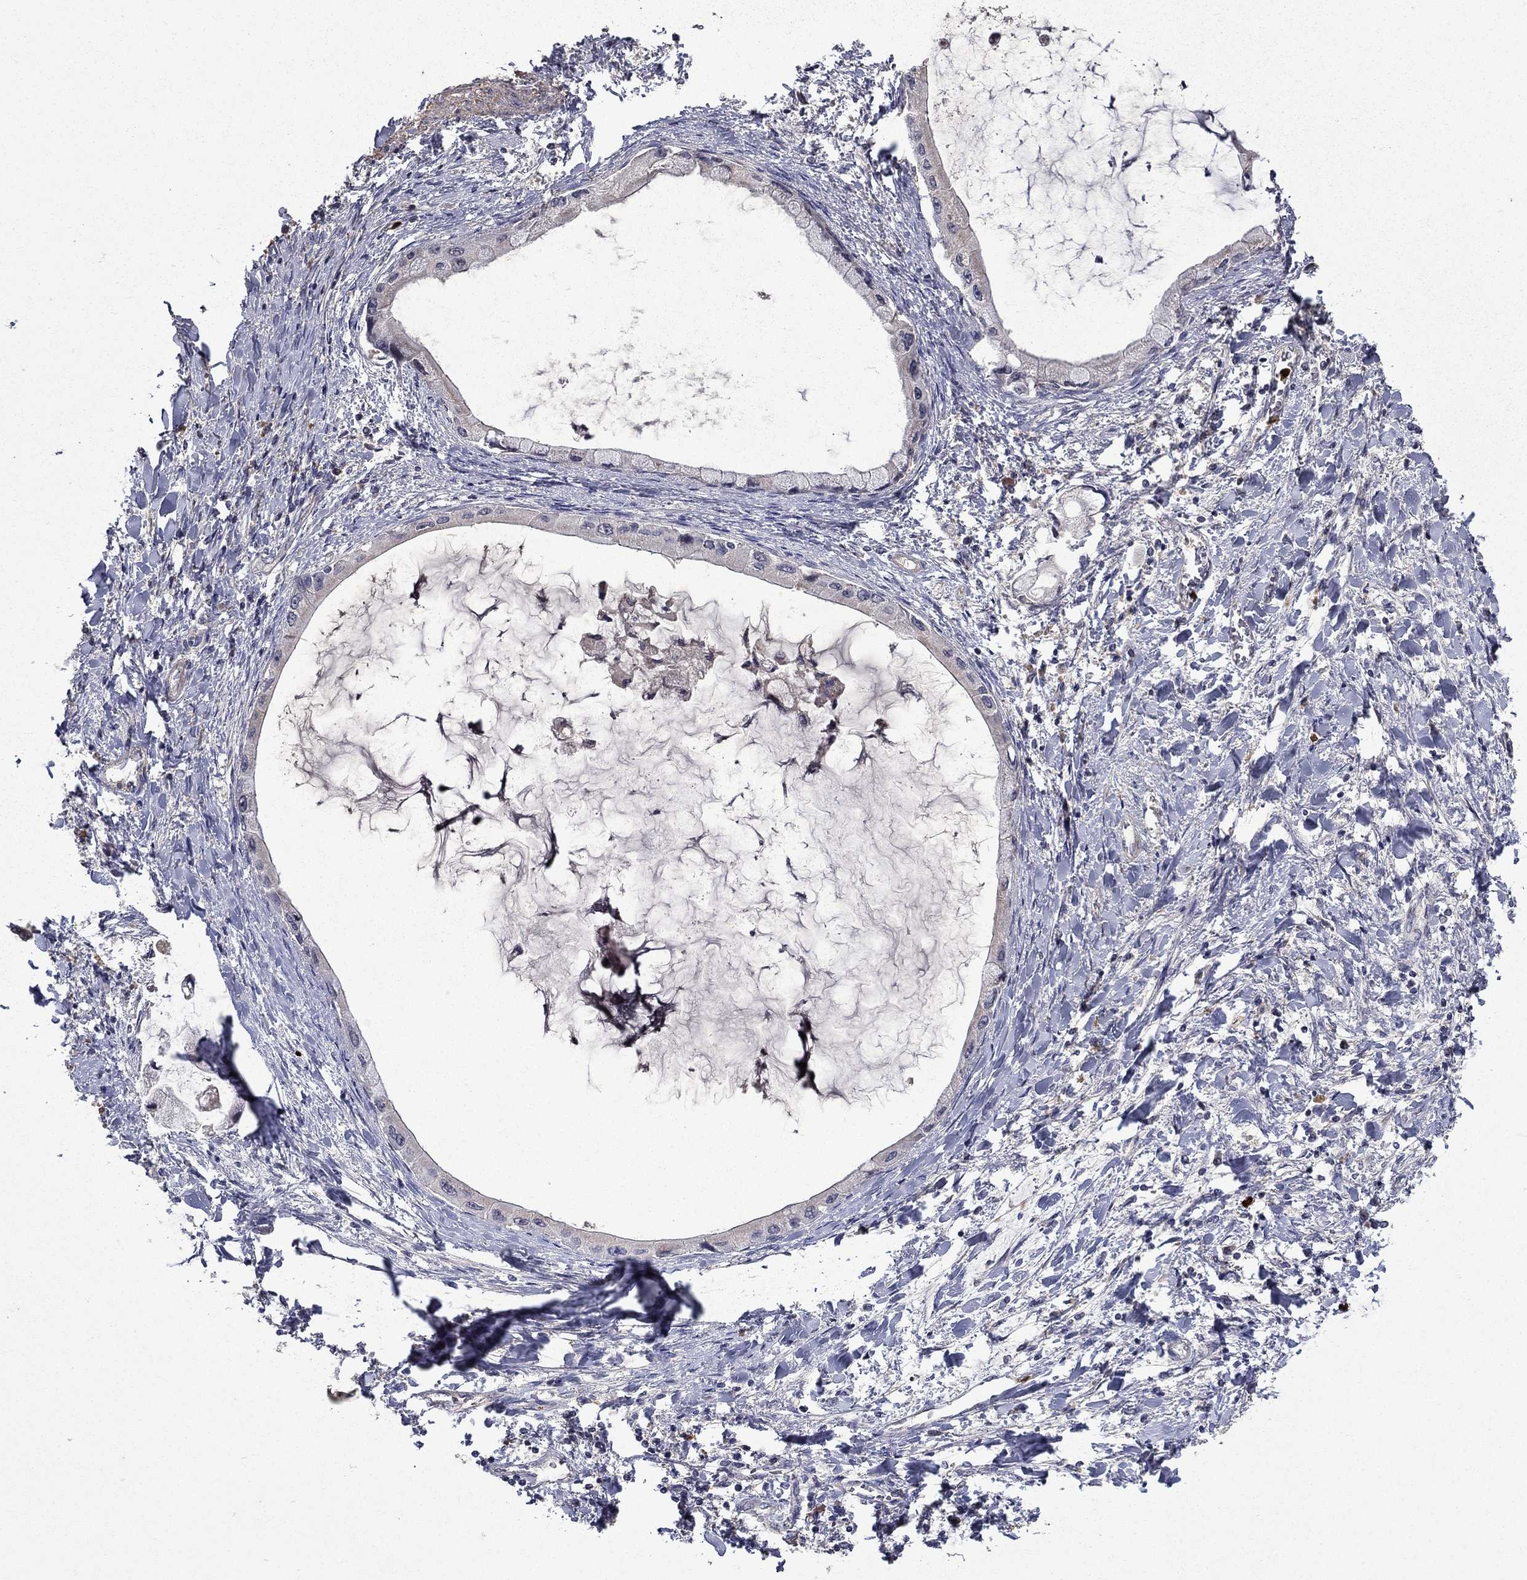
{"staining": {"intensity": "negative", "quantity": "none", "location": "none"}, "tissue": "liver cancer", "cell_type": "Tumor cells", "image_type": "cancer", "snomed": [{"axis": "morphology", "description": "Cholangiocarcinoma"}, {"axis": "topography", "description": "Liver"}], "caption": "This is an immunohistochemistry (IHC) micrograph of liver cholangiocarcinoma. There is no positivity in tumor cells.", "gene": "SATB1", "patient": {"sex": "male", "age": 50}}